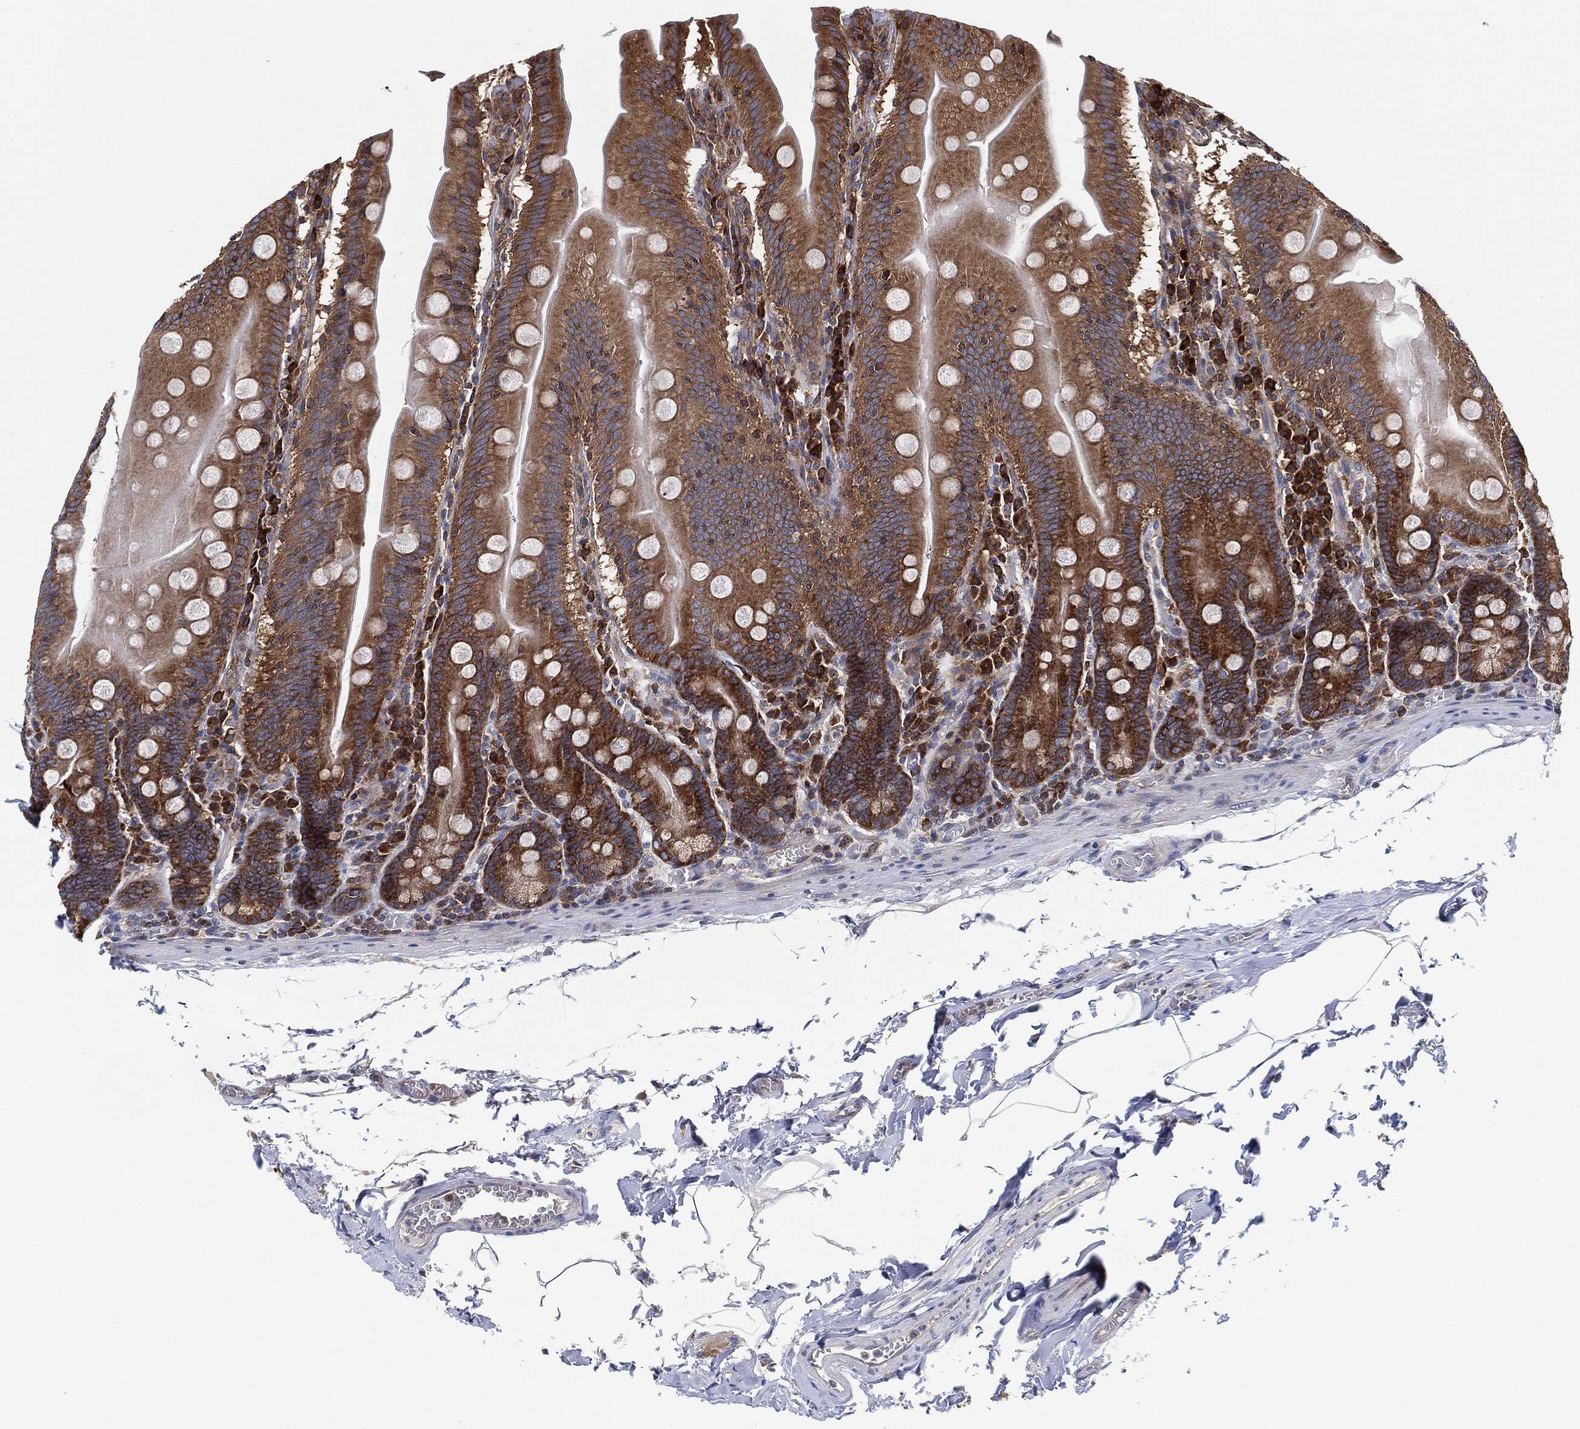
{"staining": {"intensity": "strong", "quantity": "25%-75%", "location": "cytoplasmic/membranous"}, "tissue": "small intestine", "cell_type": "Glandular cells", "image_type": "normal", "snomed": [{"axis": "morphology", "description": "Normal tissue, NOS"}, {"axis": "topography", "description": "Small intestine"}], "caption": "Immunohistochemical staining of benign small intestine shows strong cytoplasmic/membranous protein positivity in about 25%-75% of glandular cells.", "gene": "EIF2S2", "patient": {"sex": "male", "age": 37}}